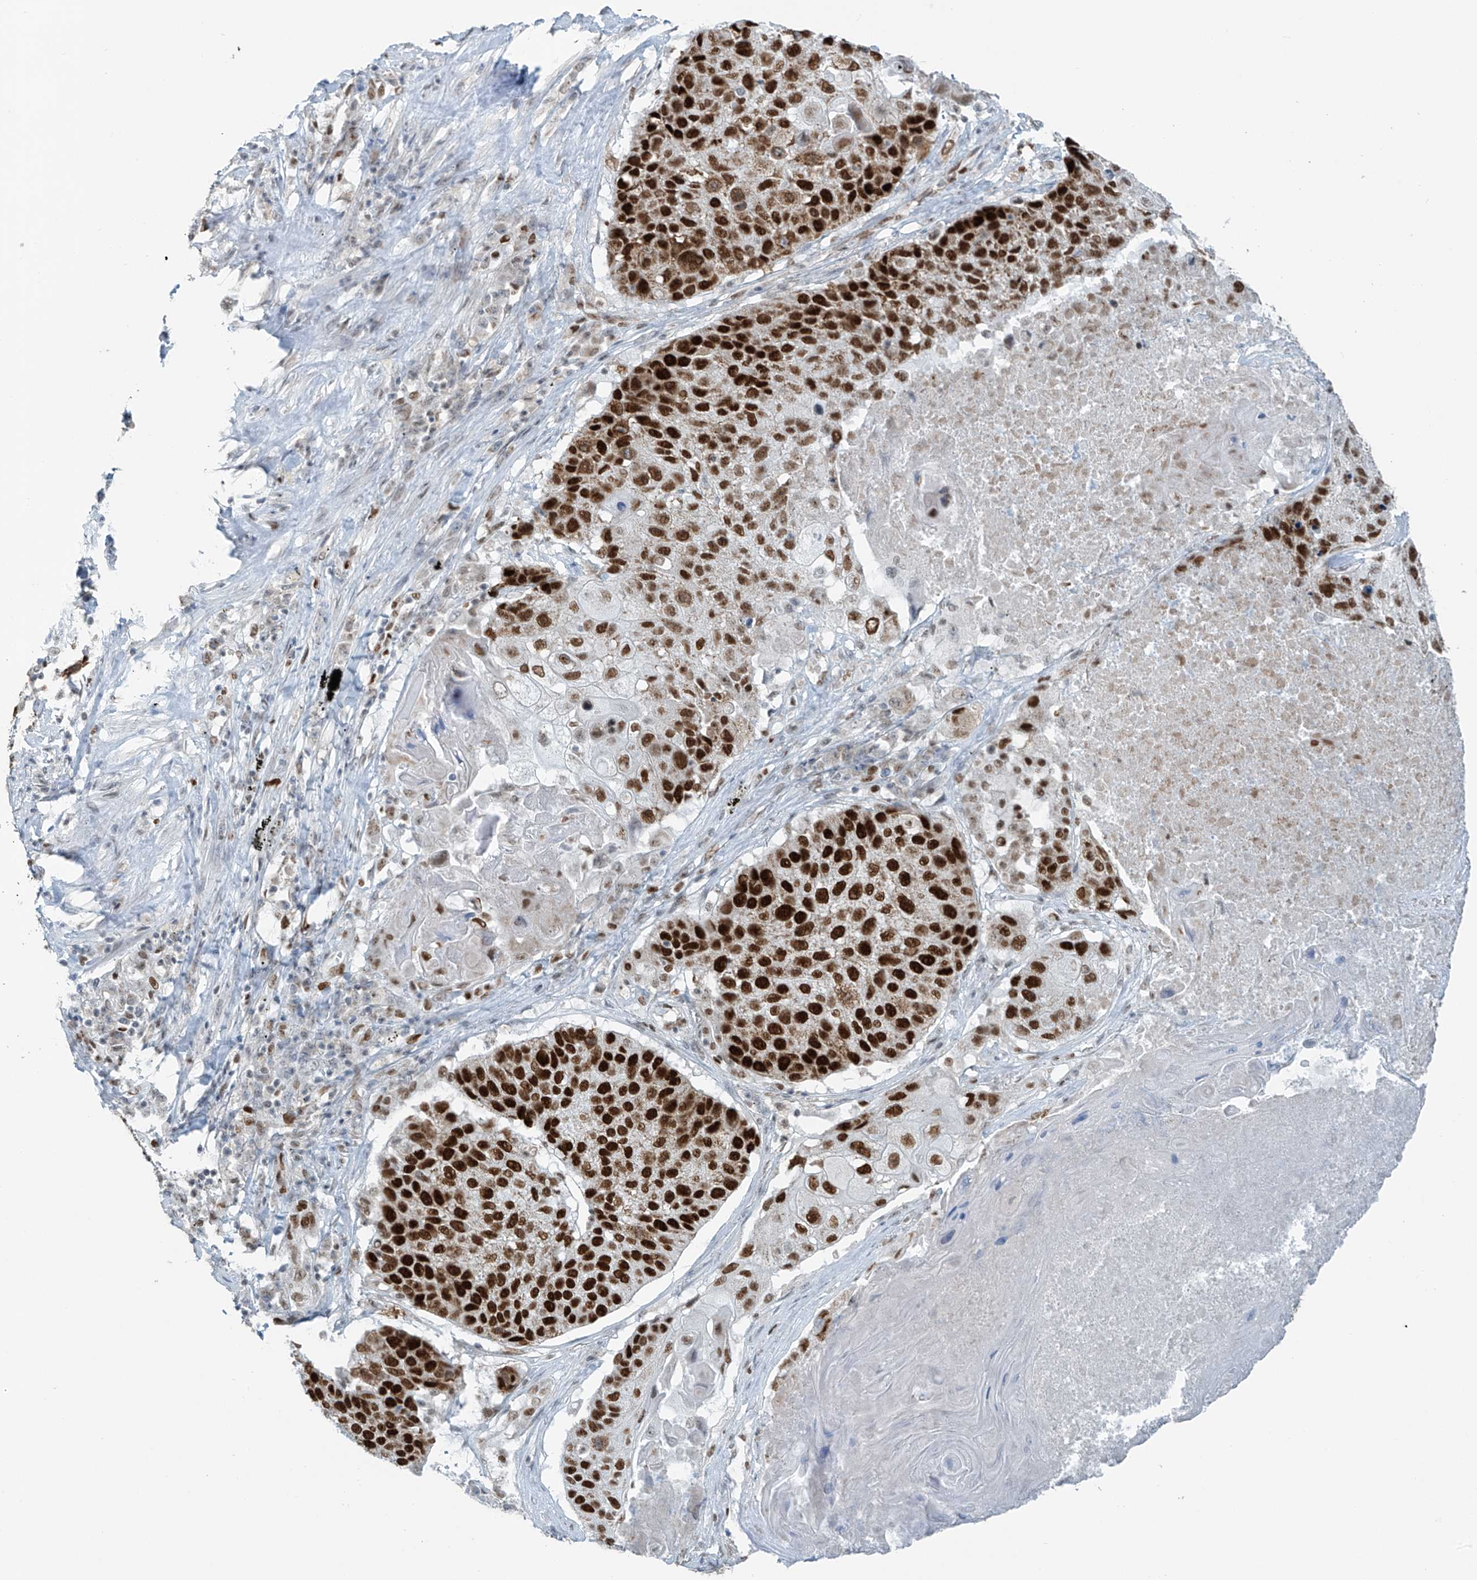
{"staining": {"intensity": "strong", "quantity": ">75%", "location": "nuclear"}, "tissue": "lung cancer", "cell_type": "Tumor cells", "image_type": "cancer", "snomed": [{"axis": "morphology", "description": "Squamous cell carcinoma, NOS"}, {"axis": "topography", "description": "Lung"}], "caption": "A high amount of strong nuclear positivity is appreciated in approximately >75% of tumor cells in squamous cell carcinoma (lung) tissue.", "gene": "WRNIP1", "patient": {"sex": "male", "age": 61}}